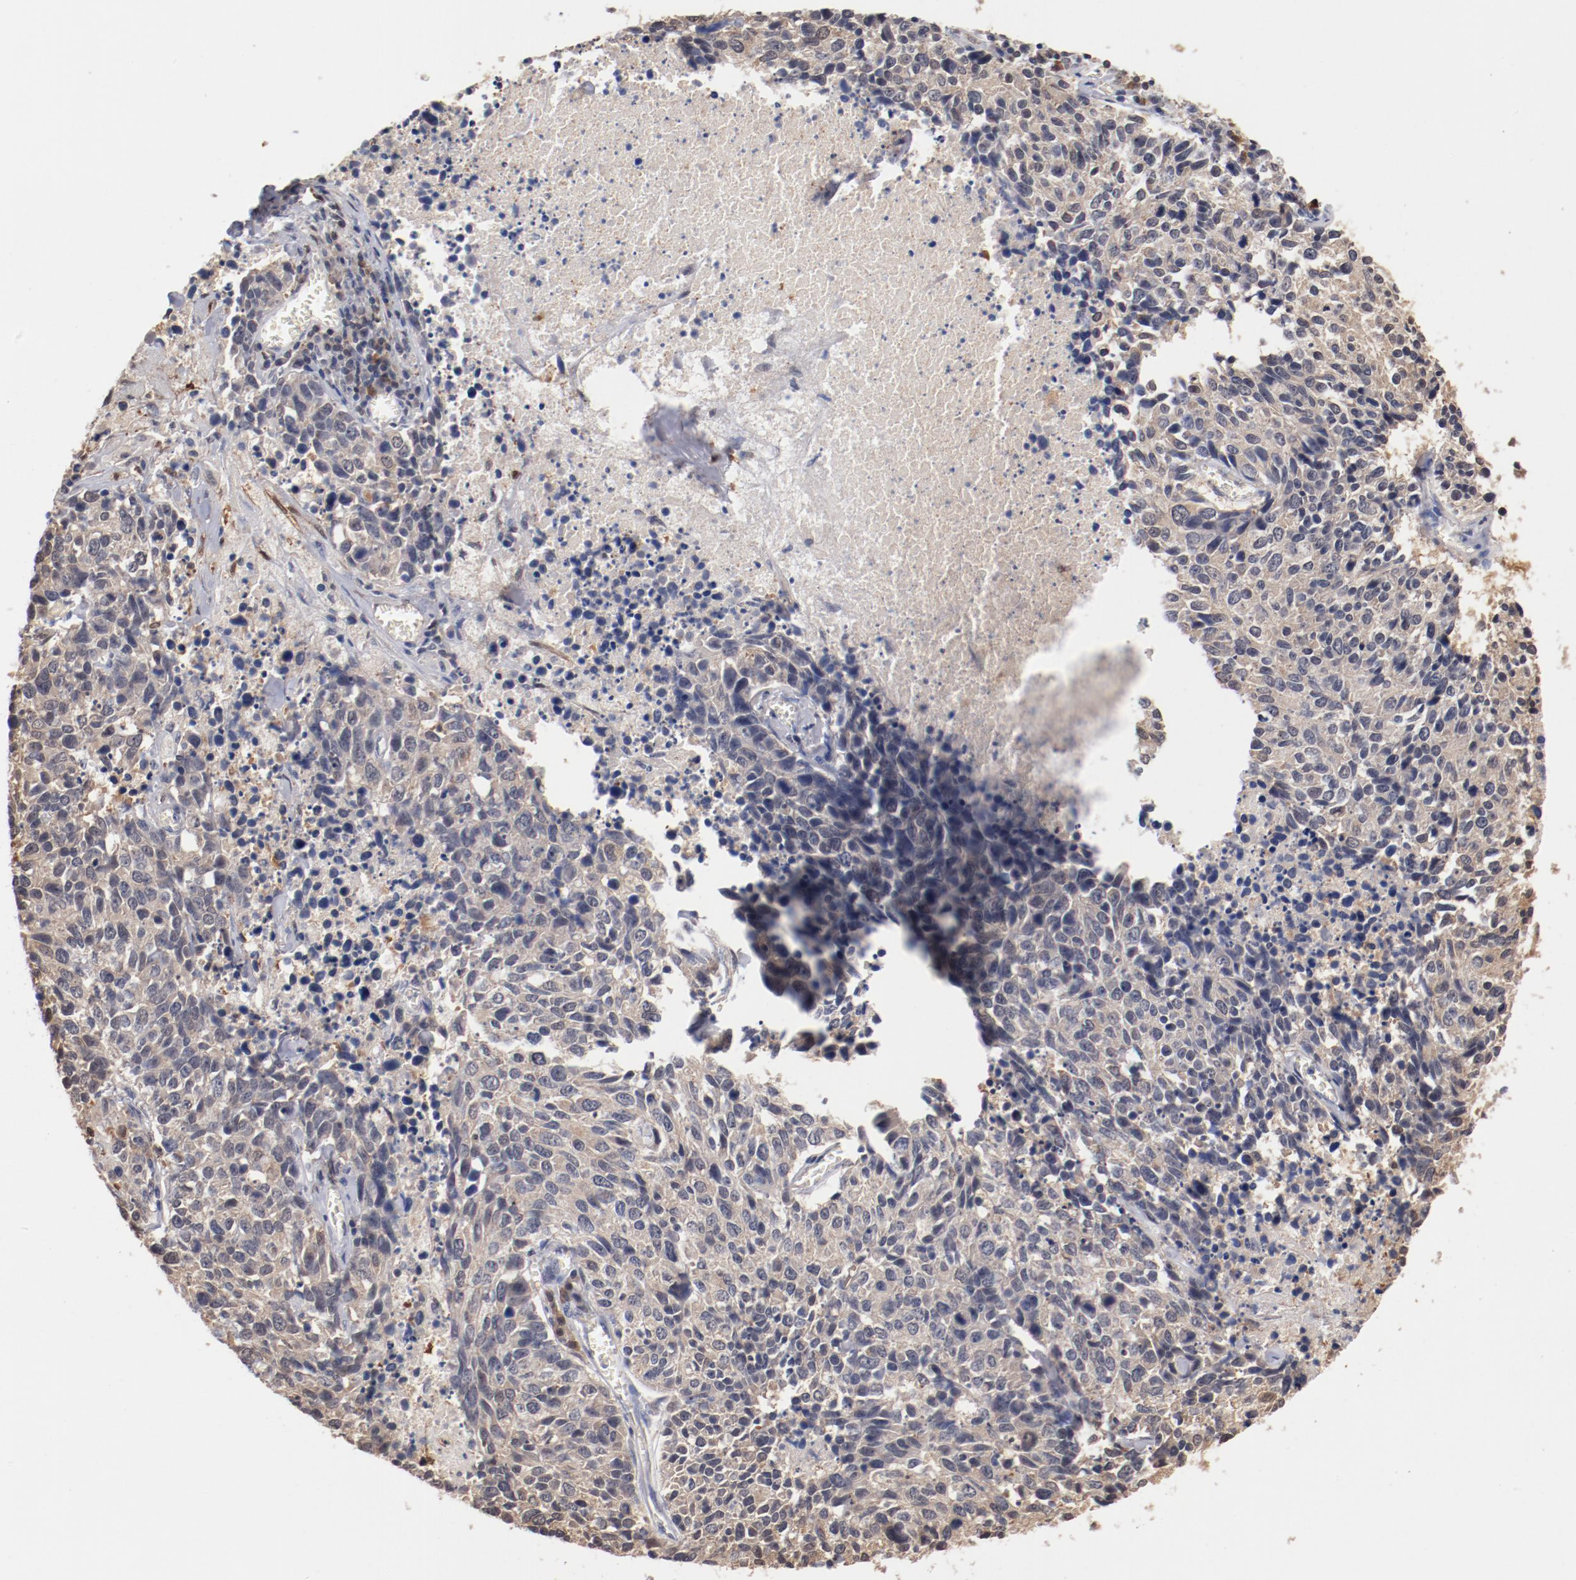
{"staining": {"intensity": "weak", "quantity": "25%-75%", "location": "cytoplasmic/membranous"}, "tissue": "lung cancer", "cell_type": "Tumor cells", "image_type": "cancer", "snomed": [{"axis": "morphology", "description": "Neoplasm, malignant, NOS"}, {"axis": "topography", "description": "Lung"}], "caption": "About 25%-75% of tumor cells in human lung cancer (neoplasm (malignant)) demonstrate weak cytoplasmic/membranous protein expression as visualized by brown immunohistochemical staining.", "gene": "MIF", "patient": {"sex": "female", "age": 76}}